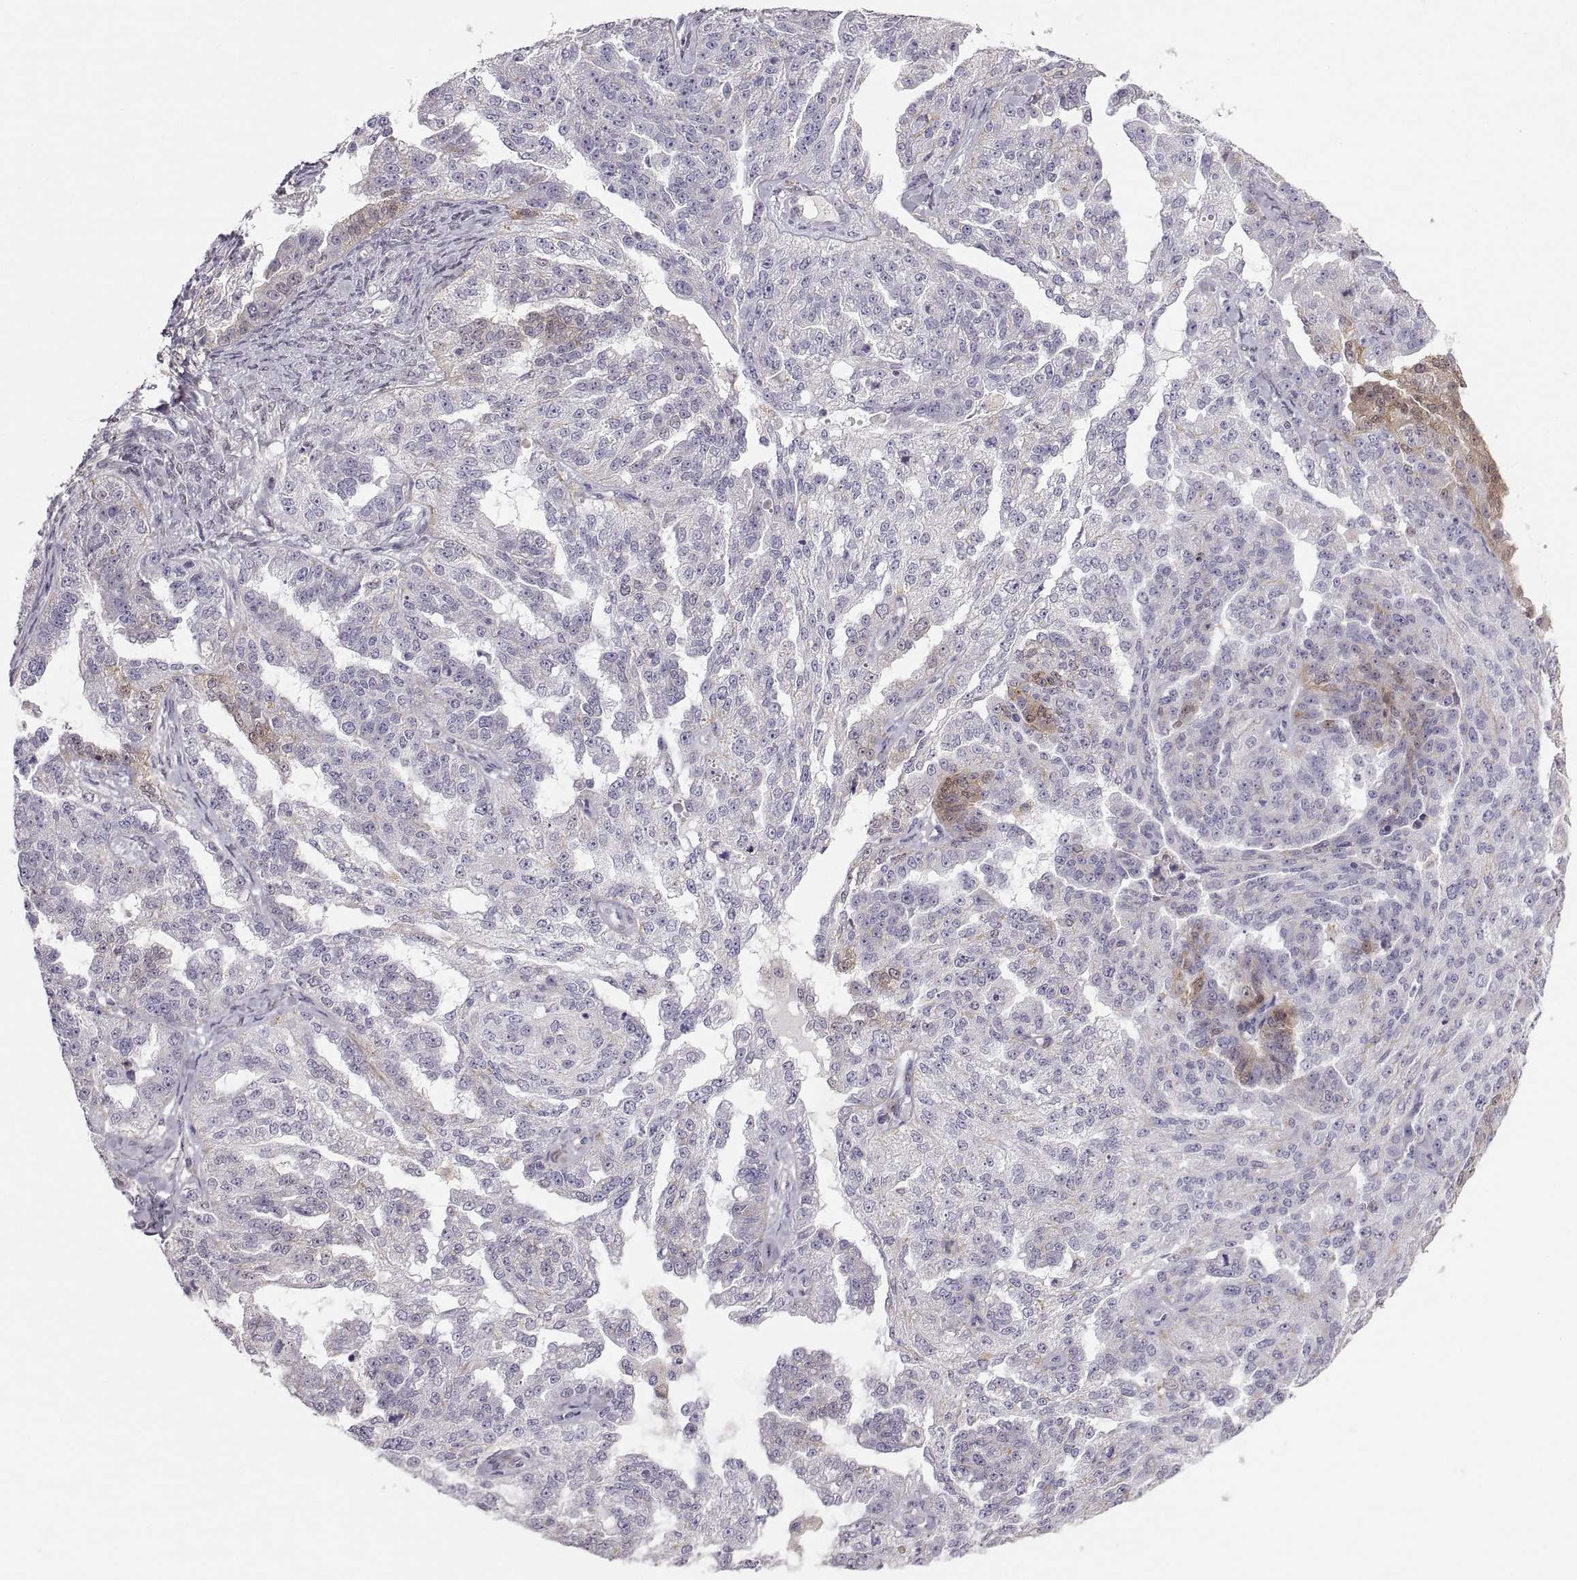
{"staining": {"intensity": "weak", "quantity": "<25%", "location": "cytoplasmic/membranous"}, "tissue": "ovarian cancer", "cell_type": "Tumor cells", "image_type": "cancer", "snomed": [{"axis": "morphology", "description": "Cystadenocarcinoma, serous, NOS"}, {"axis": "topography", "description": "Ovary"}], "caption": "Protein analysis of ovarian serous cystadenocarcinoma displays no significant staining in tumor cells.", "gene": "PGM5", "patient": {"sex": "female", "age": 58}}